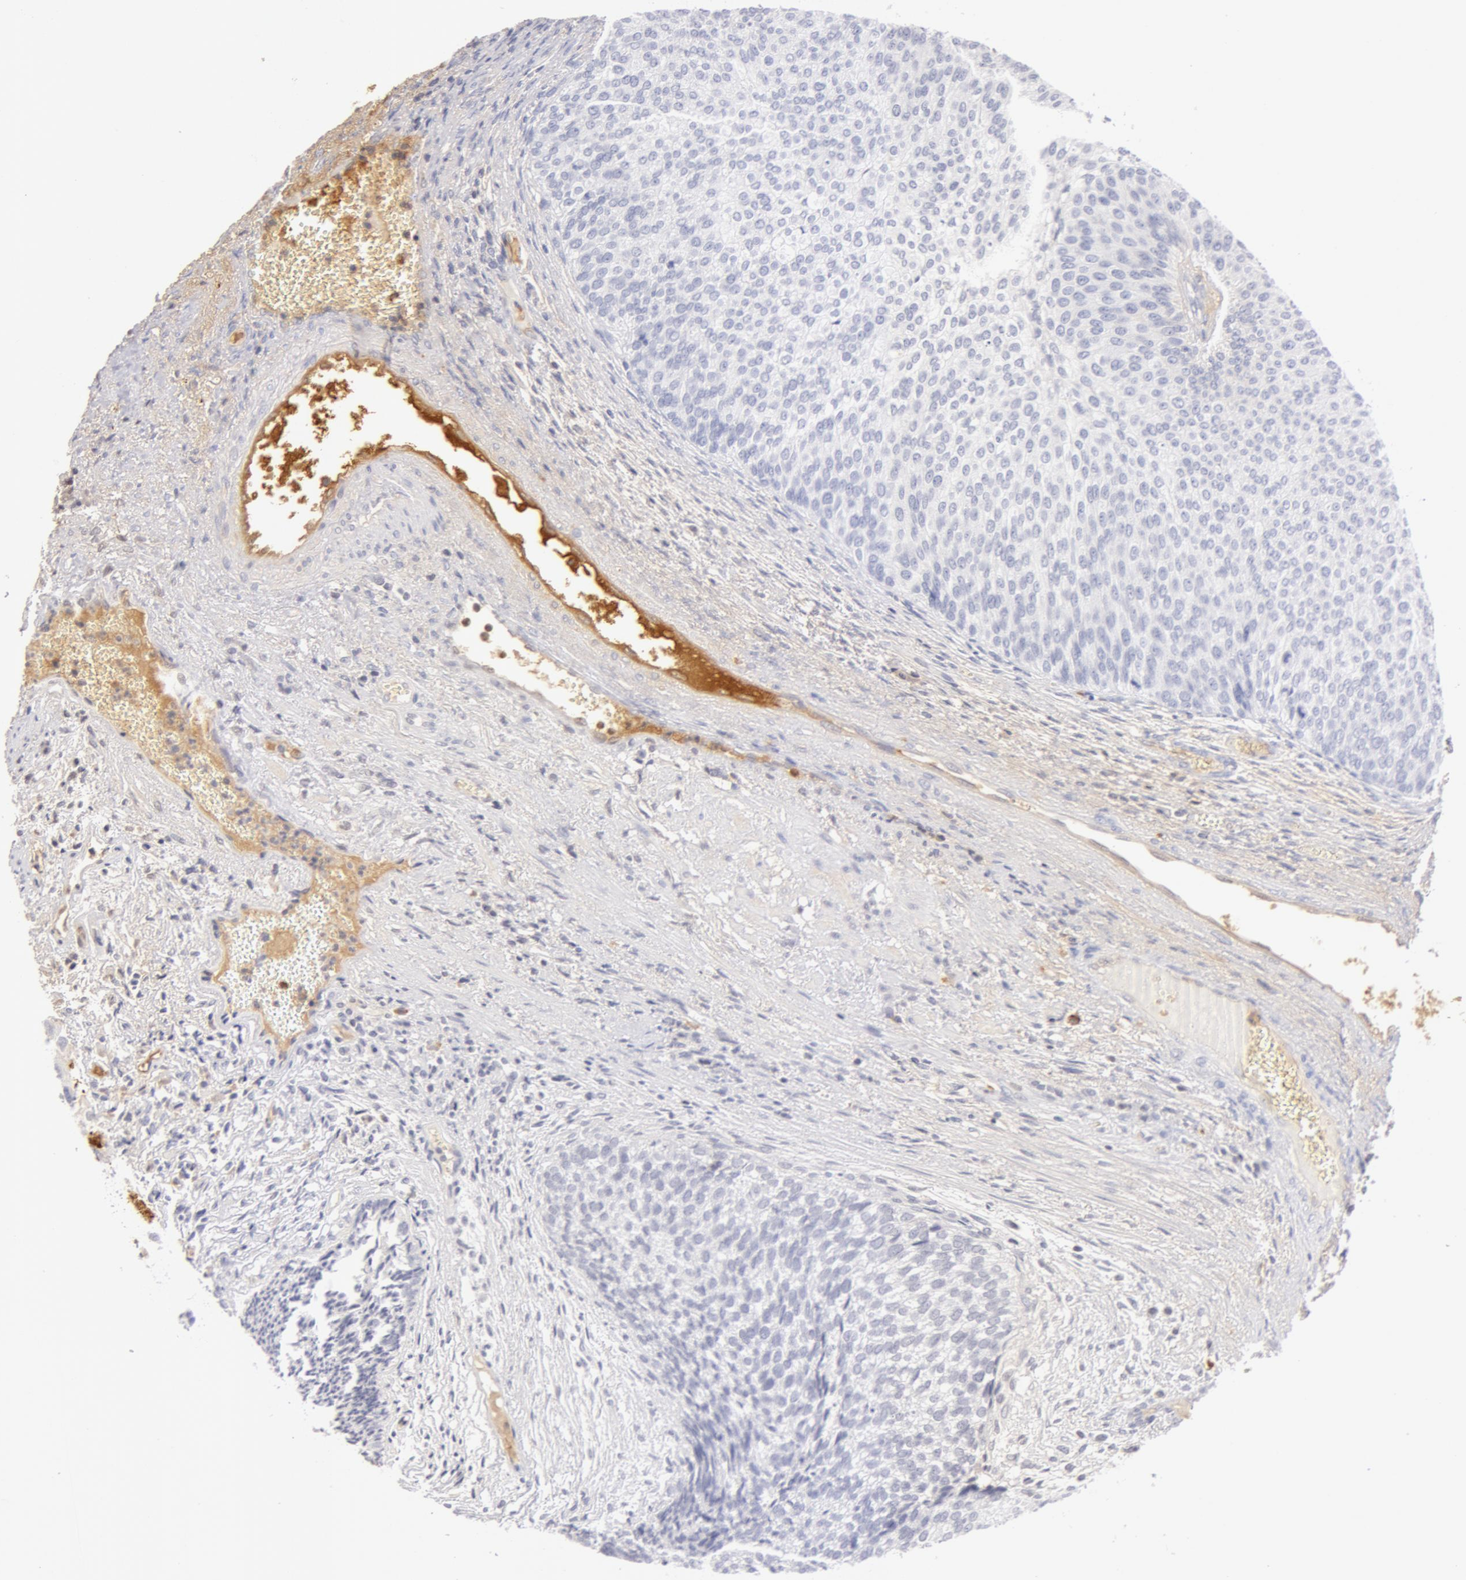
{"staining": {"intensity": "negative", "quantity": "none", "location": "none"}, "tissue": "urothelial cancer", "cell_type": "Tumor cells", "image_type": "cancer", "snomed": [{"axis": "morphology", "description": "Urothelial carcinoma, Low grade"}, {"axis": "topography", "description": "Urinary bladder"}], "caption": "DAB (3,3'-diaminobenzidine) immunohistochemical staining of urothelial cancer displays no significant expression in tumor cells.", "gene": "AHSG", "patient": {"sex": "male", "age": 84}}